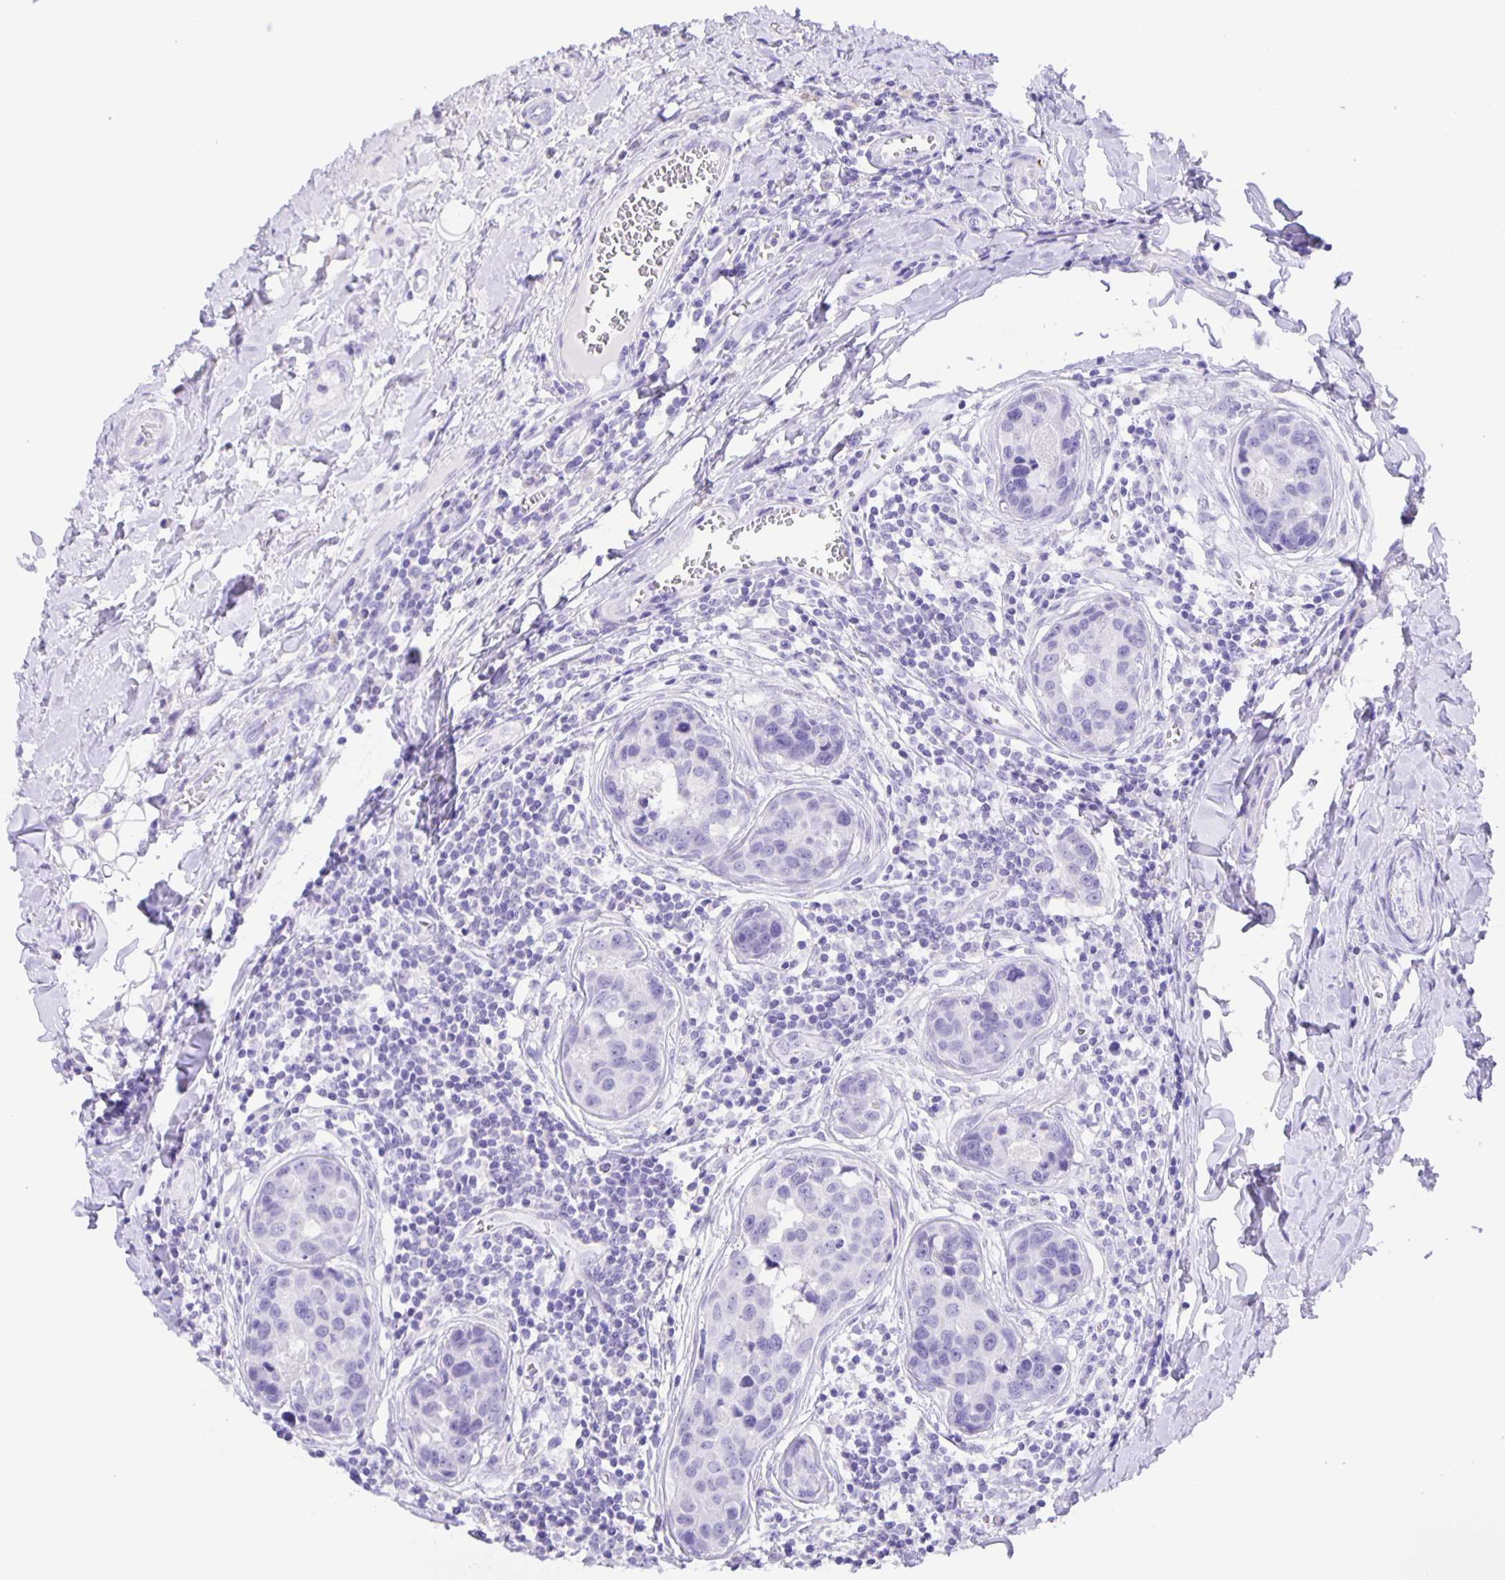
{"staining": {"intensity": "negative", "quantity": "none", "location": "none"}, "tissue": "breast cancer", "cell_type": "Tumor cells", "image_type": "cancer", "snomed": [{"axis": "morphology", "description": "Duct carcinoma"}, {"axis": "topography", "description": "Breast"}], "caption": "An immunohistochemistry (IHC) histopathology image of invasive ductal carcinoma (breast) is shown. There is no staining in tumor cells of invasive ductal carcinoma (breast). The staining was performed using DAB to visualize the protein expression in brown, while the nuclei were stained in blue with hematoxylin (Magnification: 20x).", "gene": "GUCA2A", "patient": {"sex": "female", "age": 24}}